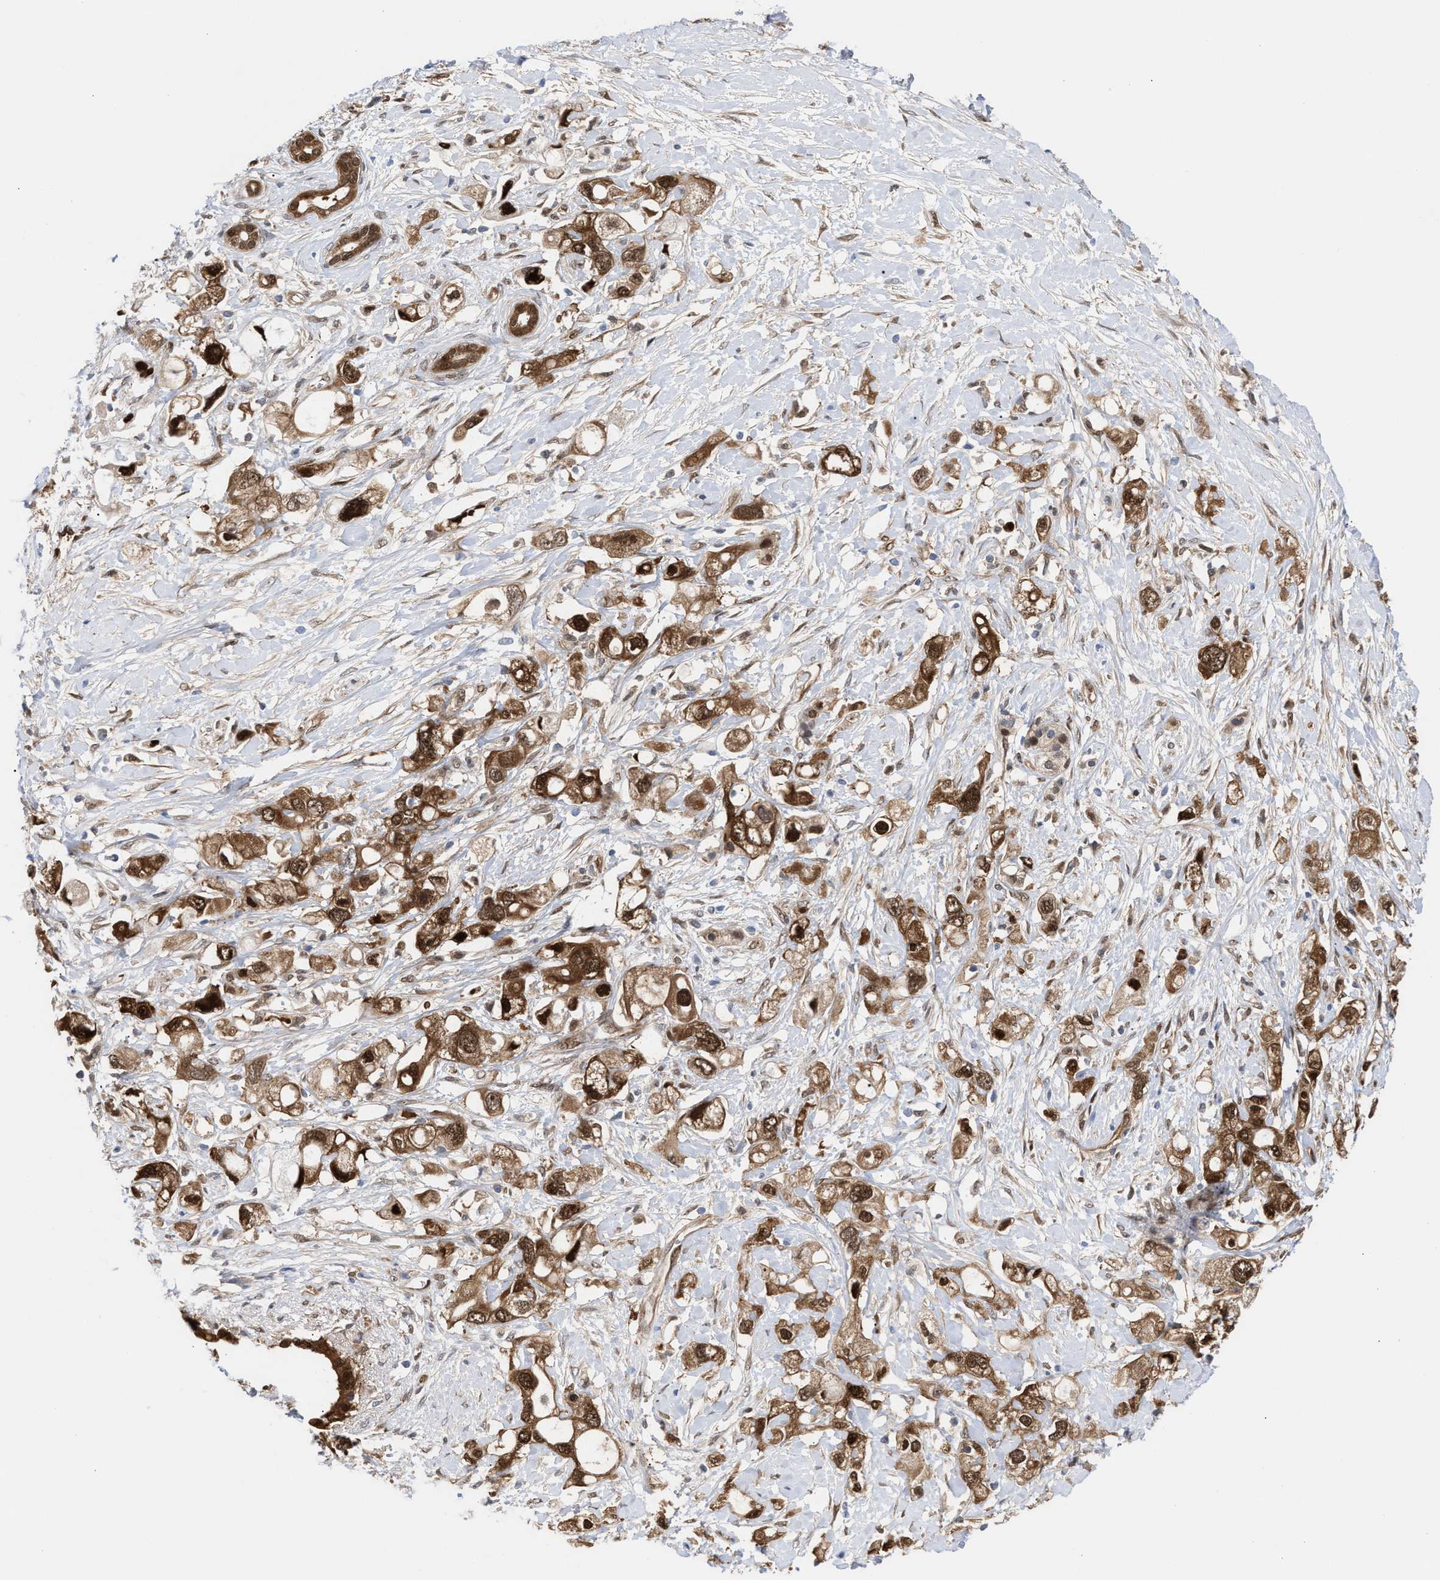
{"staining": {"intensity": "strong", "quantity": ">75%", "location": "cytoplasmic/membranous,nuclear"}, "tissue": "pancreatic cancer", "cell_type": "Tumor cells", "image_type": "cancer", "snomed": [{"axis": "morphology", "description": "Adenocarcinoma, NOS"}, {"axis": "topography", "description": "Pancreas"}], "caption": "Approximately >75% of tumor cells in adenocarcinoma (pancreatic) reveal strong cytoplasmic/membranous and nuclear protein positivity as visualized by brown immunohistochemical staining.", "gene": "TP53I3", "patient": {"sex": "female", "age": 56}}